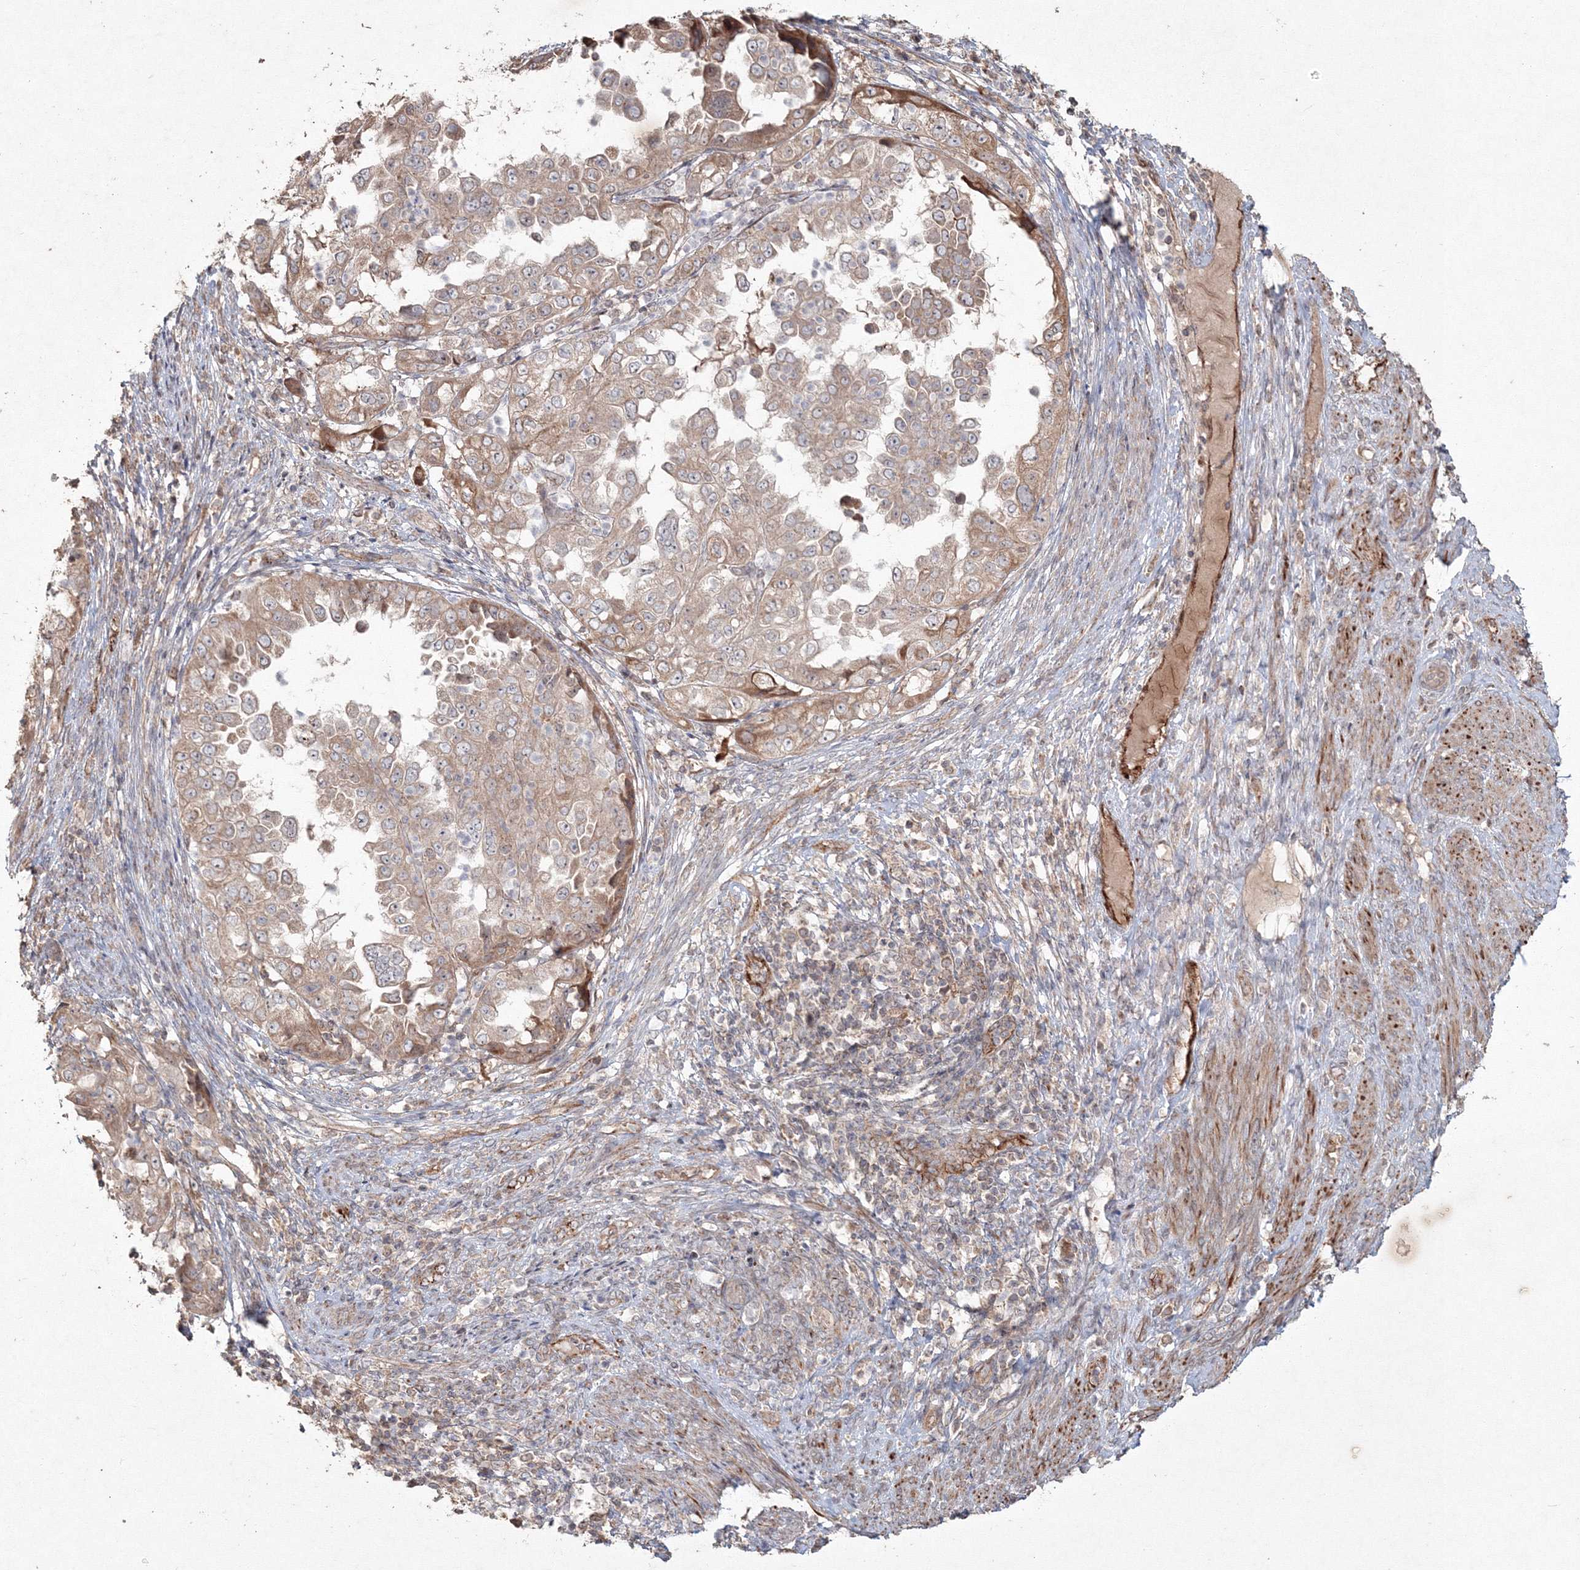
{"staining": {"intensity": "weak", "quantity": ">75%", "location": "cytoplasmic/membranous"}, "tissue": "endometrial cancer", "cell_type": "Tumor cells", "image_type": "cancer", "snomed": [{"axis": "morphology", "description": "Adenocarcinoma, NOS"}, {"axis": "topography", "description": "Endometrium"}], "caption": "Brown immunohistochemical staining in human endometrial cancer (adenocarcinoma) displays weak cytoplasmic/membranous positivity in about >75% of tumor cells. (IHC, brightfield microscopy, high magnification).", "gene": "ANAPC16", "patient": {"sex": "female", "age": 85}}